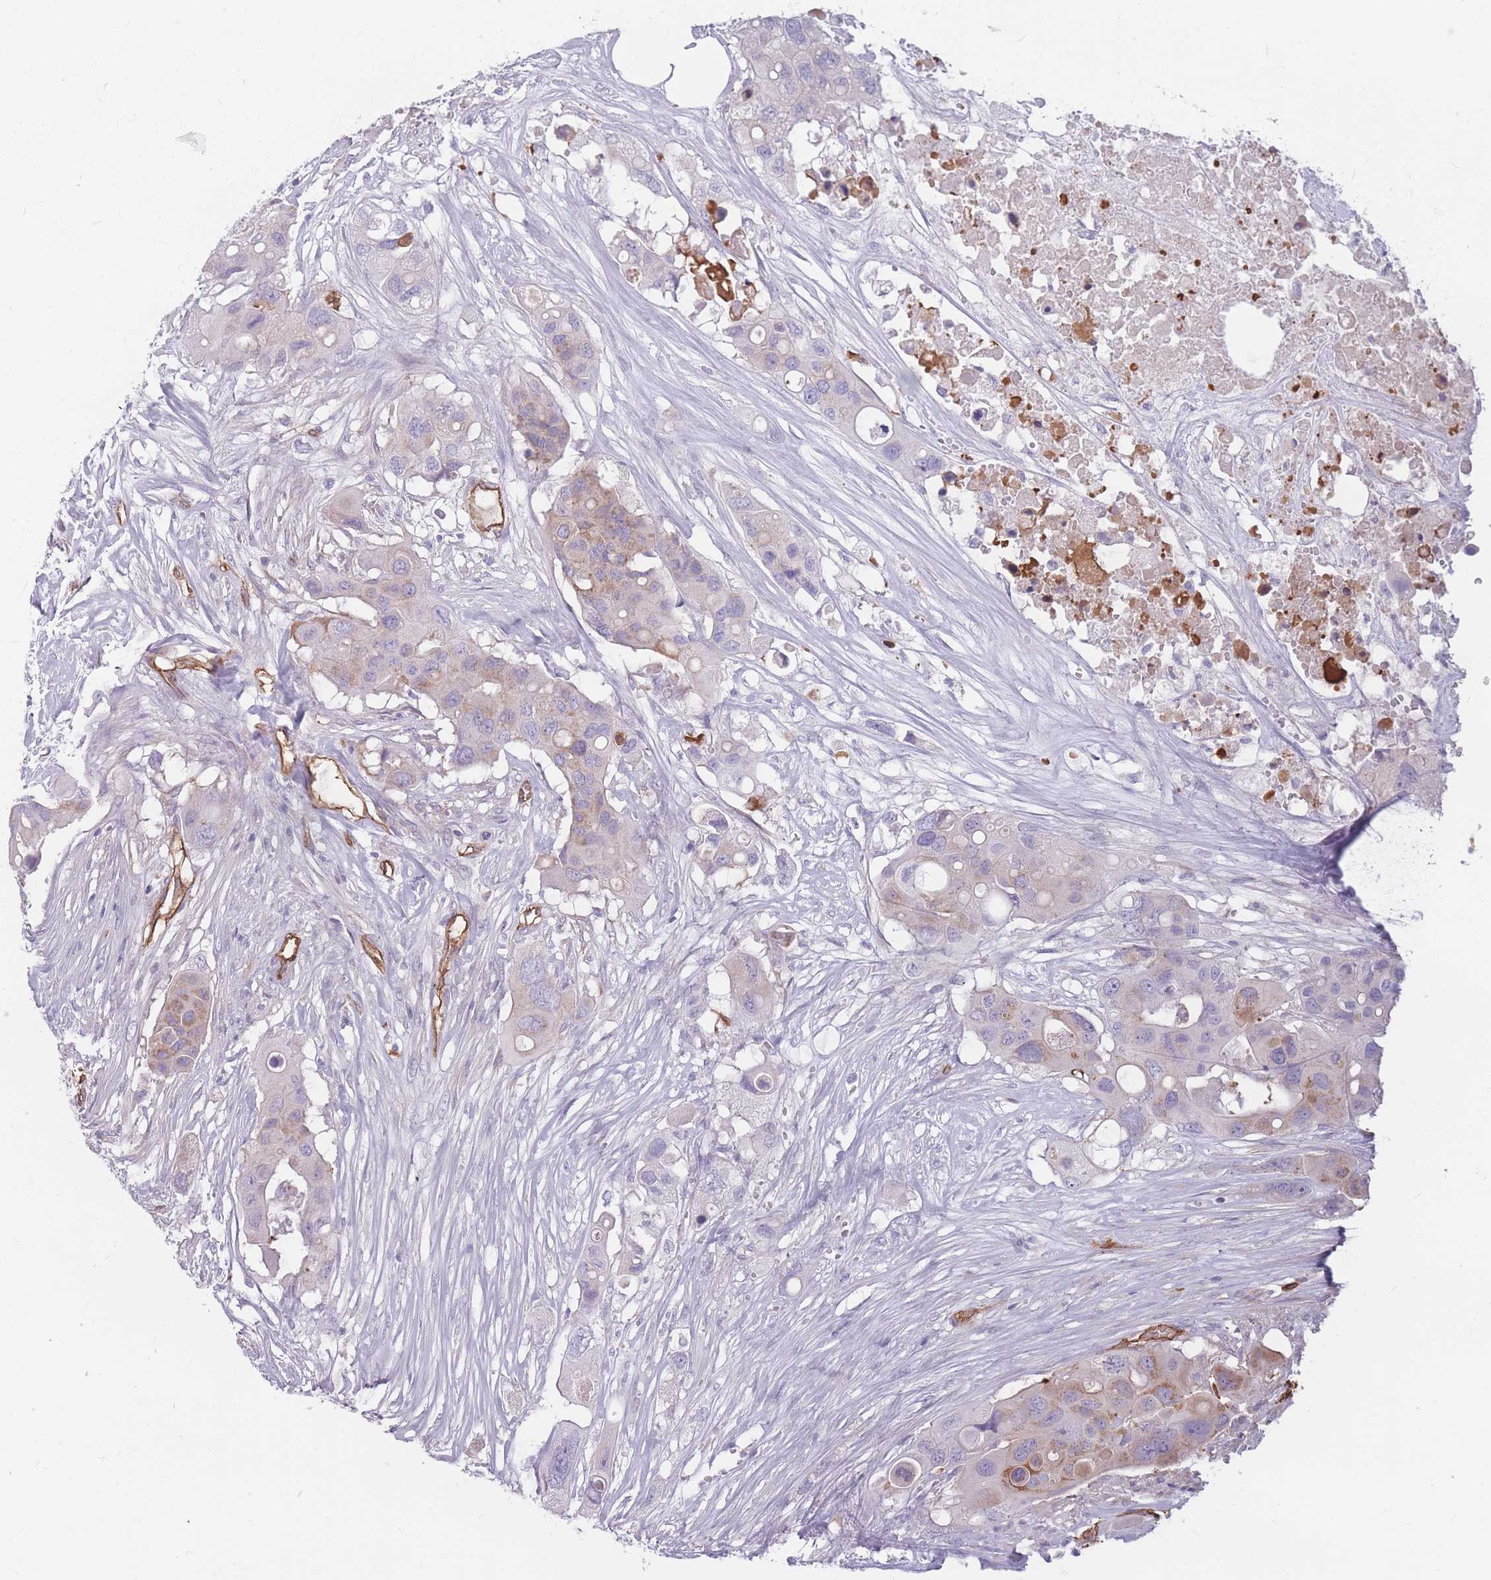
{"staining": {"intensity": "weak", "quantity": "25%-75%", "location": "cytoplasmic/membranous"}, "tissue": "colorectal cancer", "cell_type": "Tumor cells", "image_type": "cancer", "snomed": [{"axis": "morphology", "description": "Adenocarcinoma, NOS"}, {"axis": "topography", "description": "Colon"}], "caption": "The photomicrograph displays a brown stain indicating the presence of a protein in the cytoplasmic/membranous of tumor cells in colorectal adenocarcinoma.", "gene": "GNA11", "patient": {"sex": "male", "age": 77}}